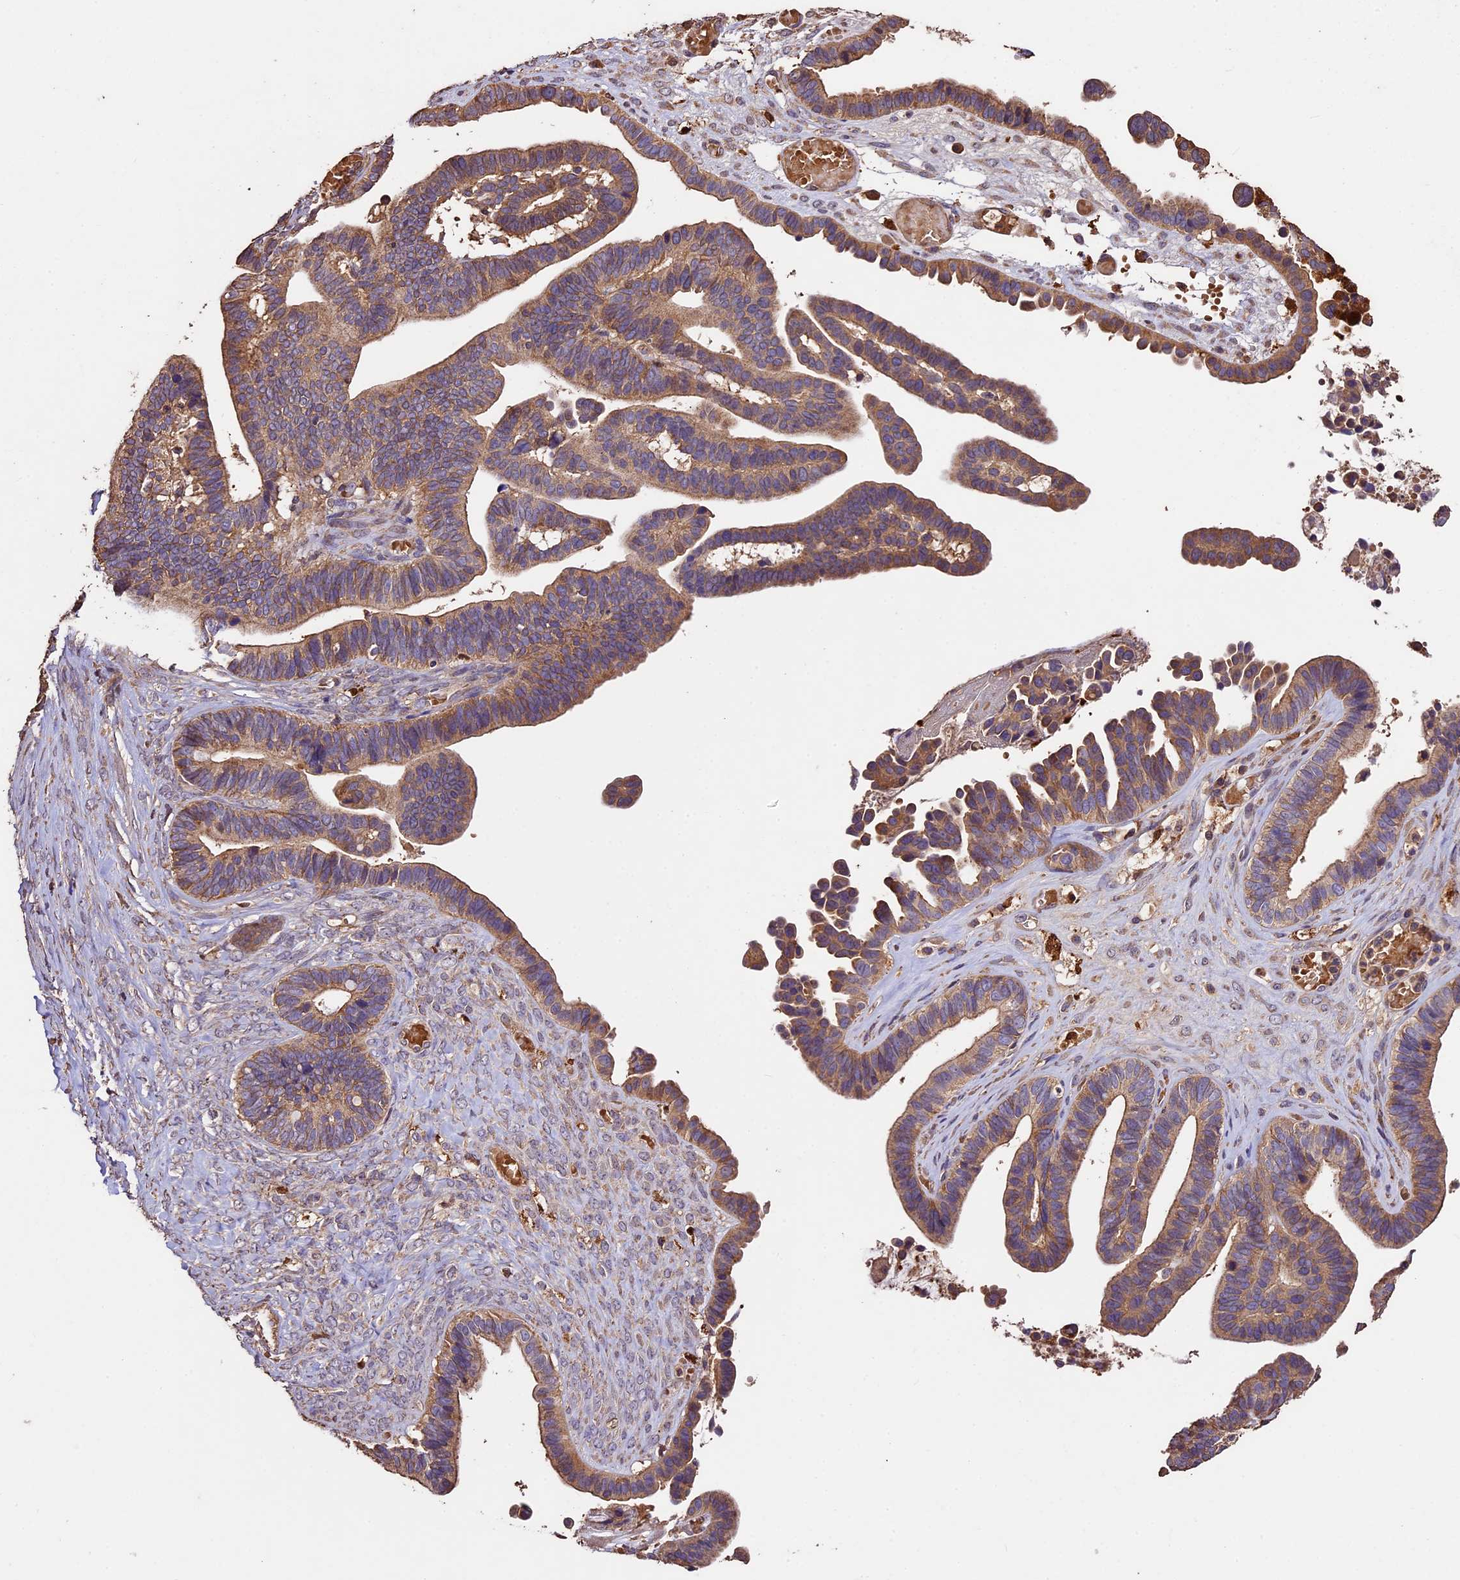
{"staining": {"intensity": "strong", "quantity": ">75%", "location": "cytoplasmic/membranous"}, "tissue": "ovarian cancer", "cell_type": "Tumor cells", "image_type": "cancer", "snomed": [{"axis": "morphology", "description": "Cystadenocarcinoma, serous, NOS"}, {"axis": "topography", "description": "Ovary"}], "caption": "The histopathology image exhibits immunohistochemical staining of ovarian serous cystadenocarcinoma. There is strong cytoplasmic/membranous positivity is appreciated in approximately >75% of tumor cells.", "gene": "CRLF1", "patient": {"sex": "female", "age": 56}}